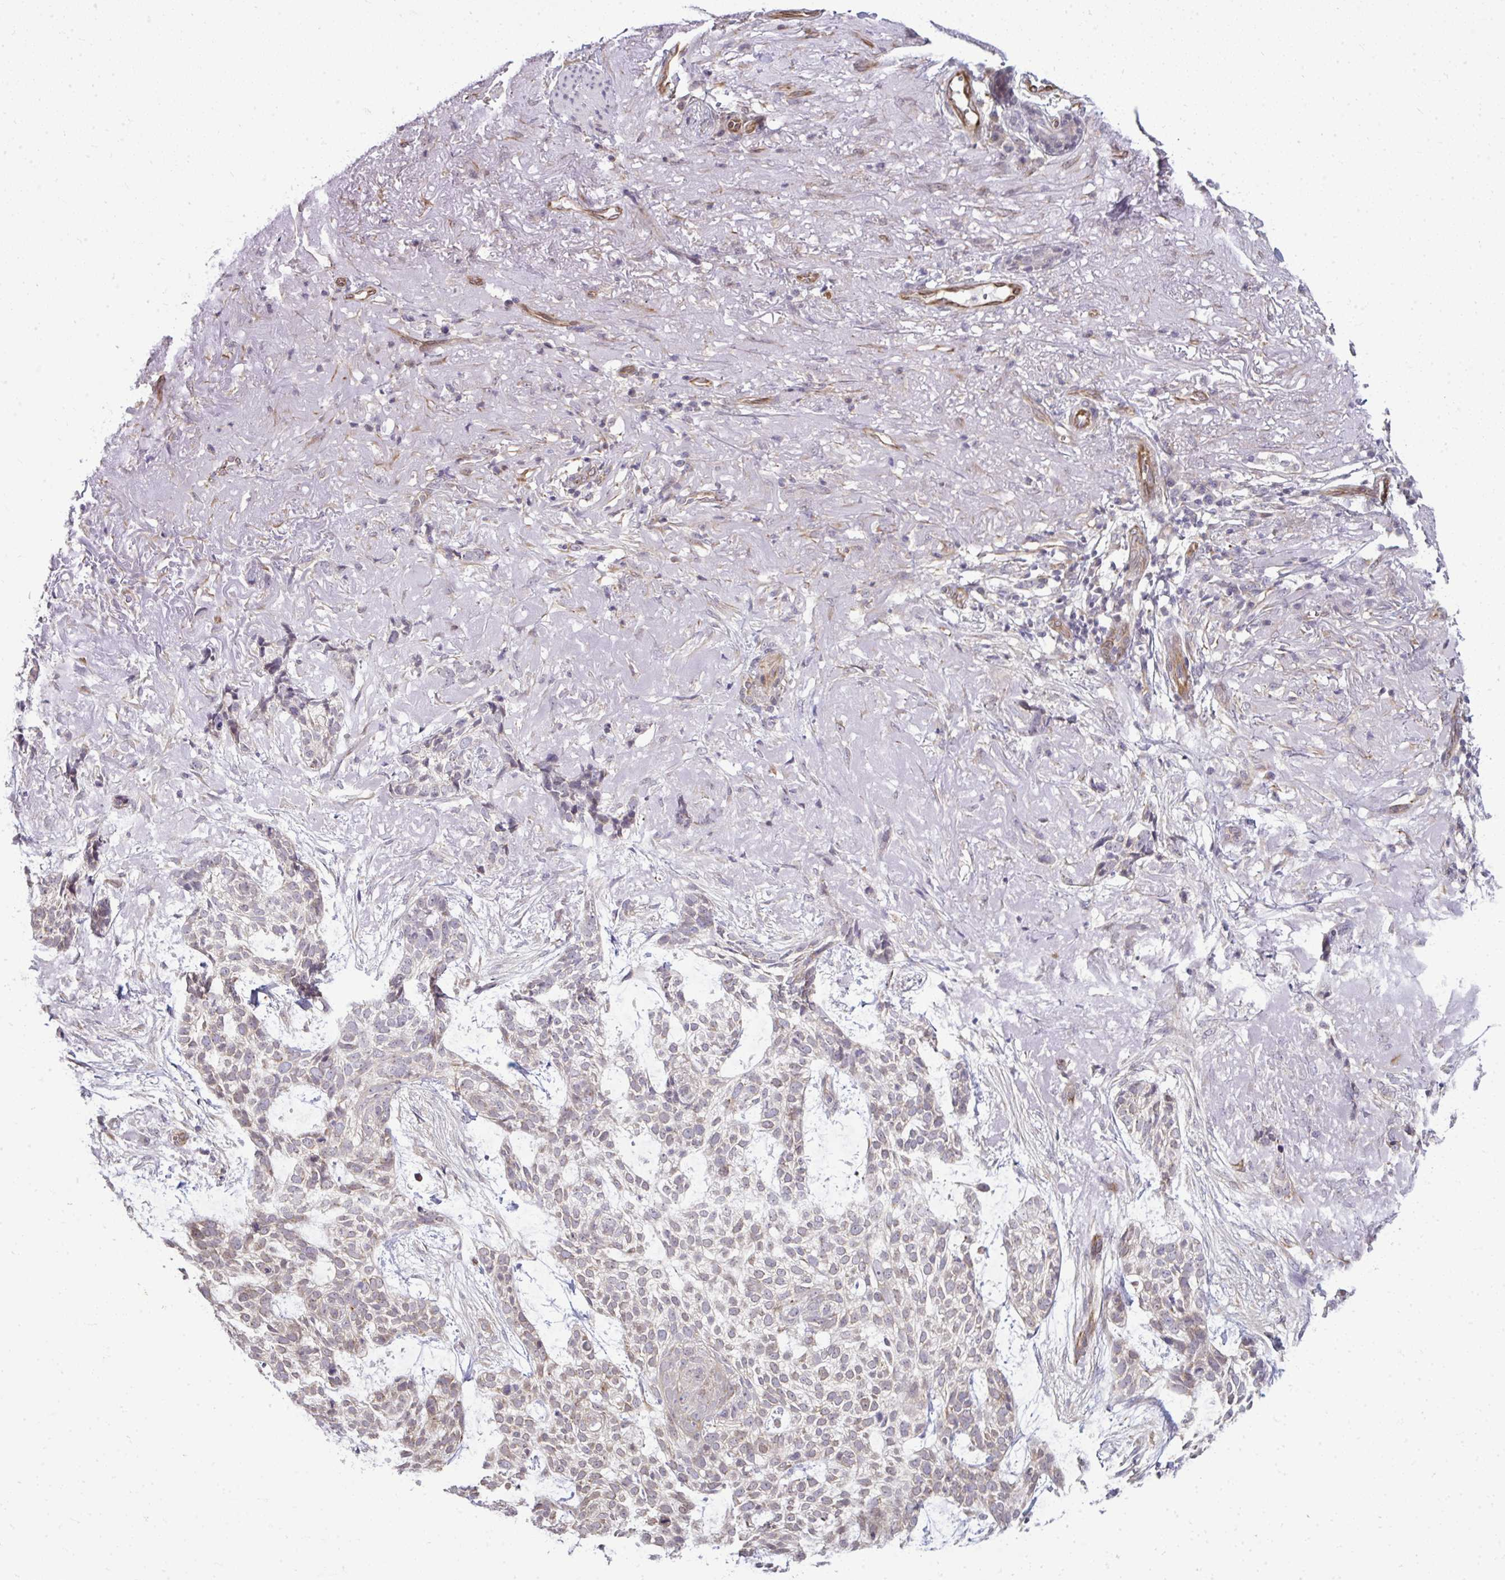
{"staining": {"intensity": "weak", "quantity": "<25%", "location": "cytoplasmic/membranous"}, "tissue": "skin cancer", "cell_type": "Tumor cells", "image_type": "cancer", "snomed": [{"axis": "morphology", "description": "Basal cell carcinoma"}, {"axis": "topography", "description": "Skin"}, {"axis": "topography", "description": "Skin of face"}], "caption": "Immunohistochemistry photomicrograph of basal cell carcinoma (skin) stained for a protein (brown), which reveals no positivity in tumor cells.", "gene": "FUT10", "patient": {"sex": "female", "age": 80}}